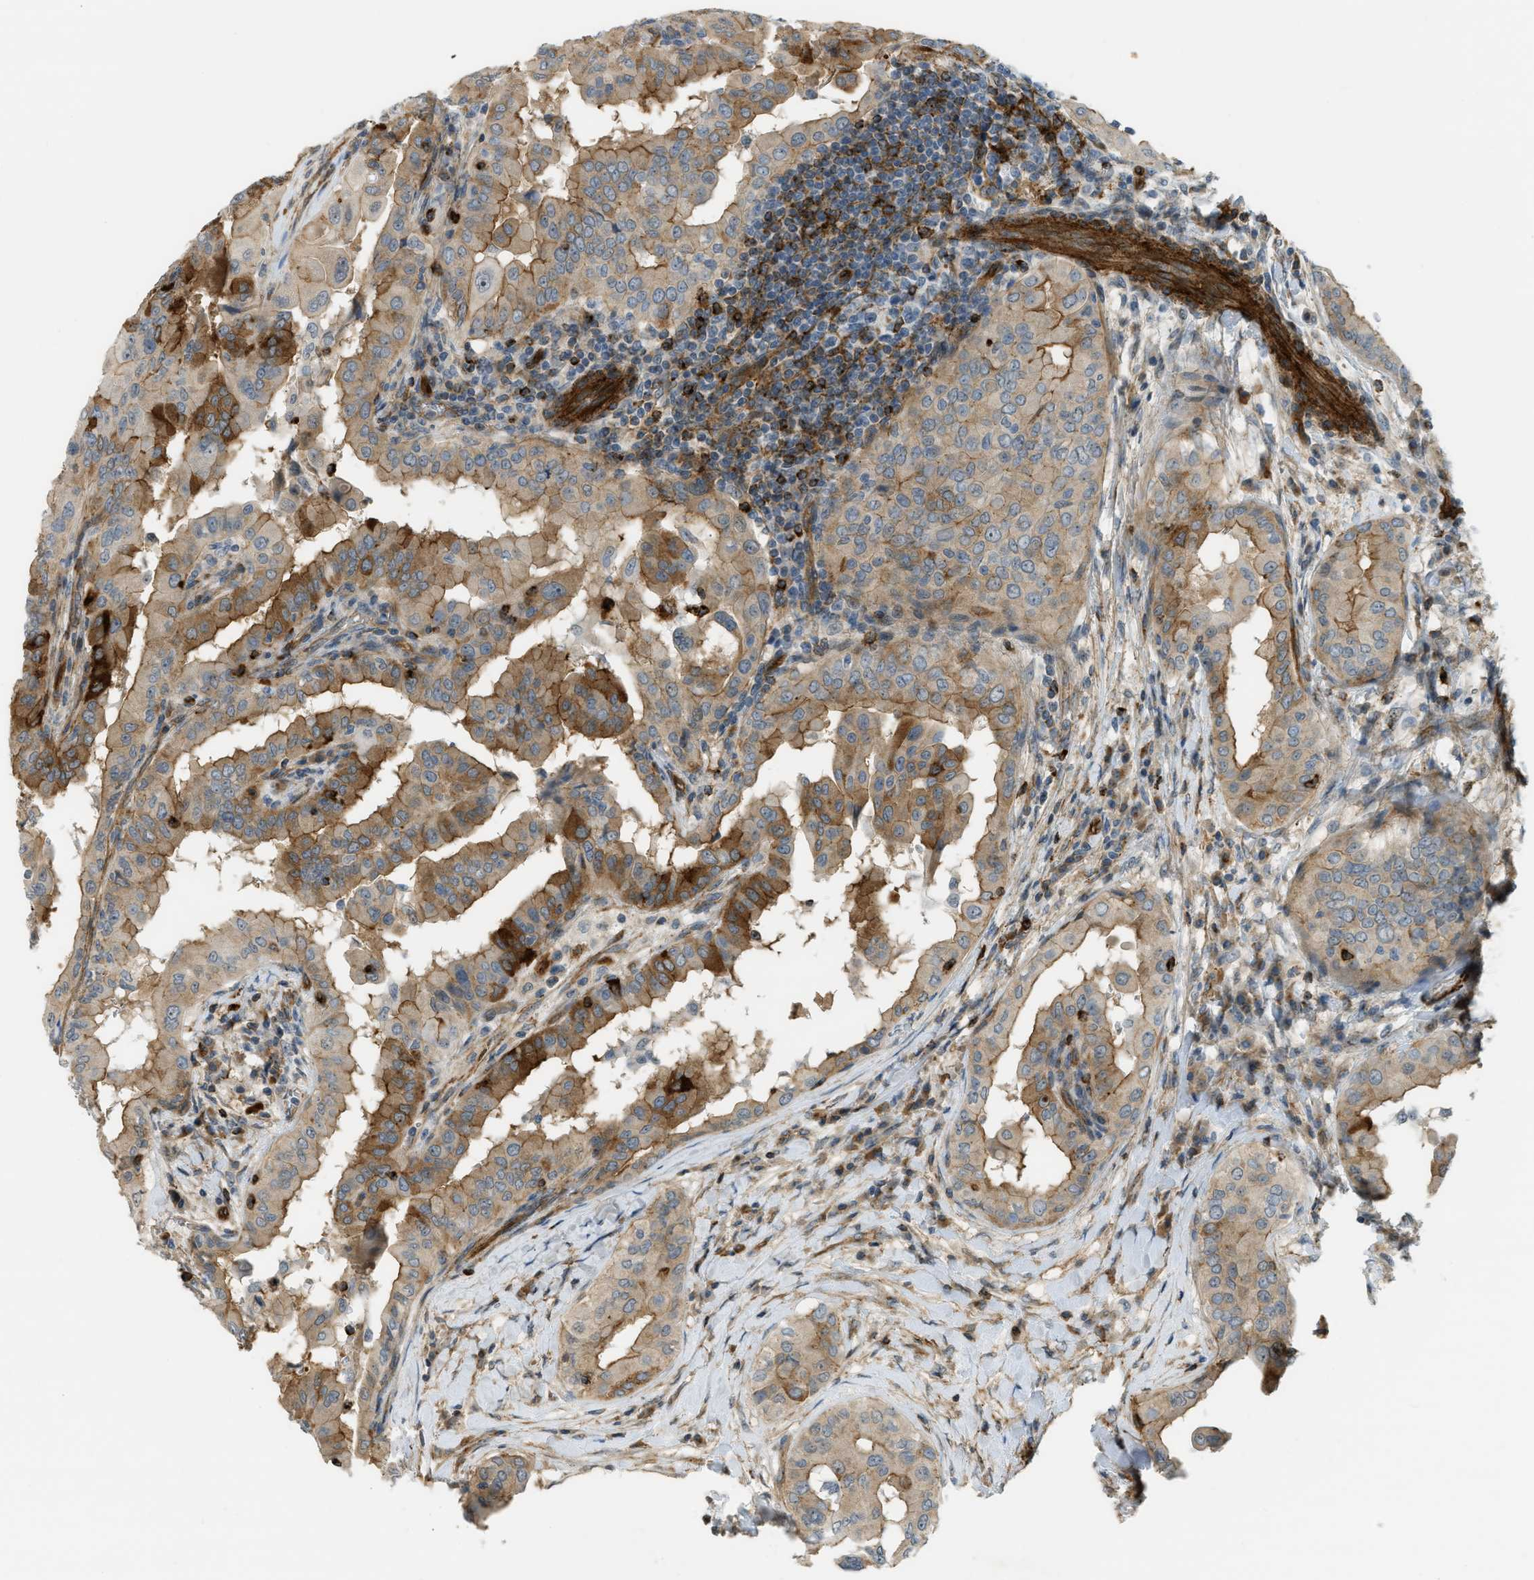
{"staining": {"intensity": "moderate", "quantity": ">75%", "location": "cytoplasmic/membranous"}, "tissue": "thyroid cancer", "cell_type": "Tumor cells", "image_type": "cancer", "snomed": [{"axis": "morphology", "description": "Papillary adenocarcinoma, NOS"}, {"axis": "topography", "description": "Thyroid gland"}], "caption": "The histopathology image reveals a brown stain indicating the presence of a protein in the cytoplasmic/membranous of tumor cells in thyroid cancer.", "gene": "KIAA1671", "patient": {"sex": "male", "age": 33}}